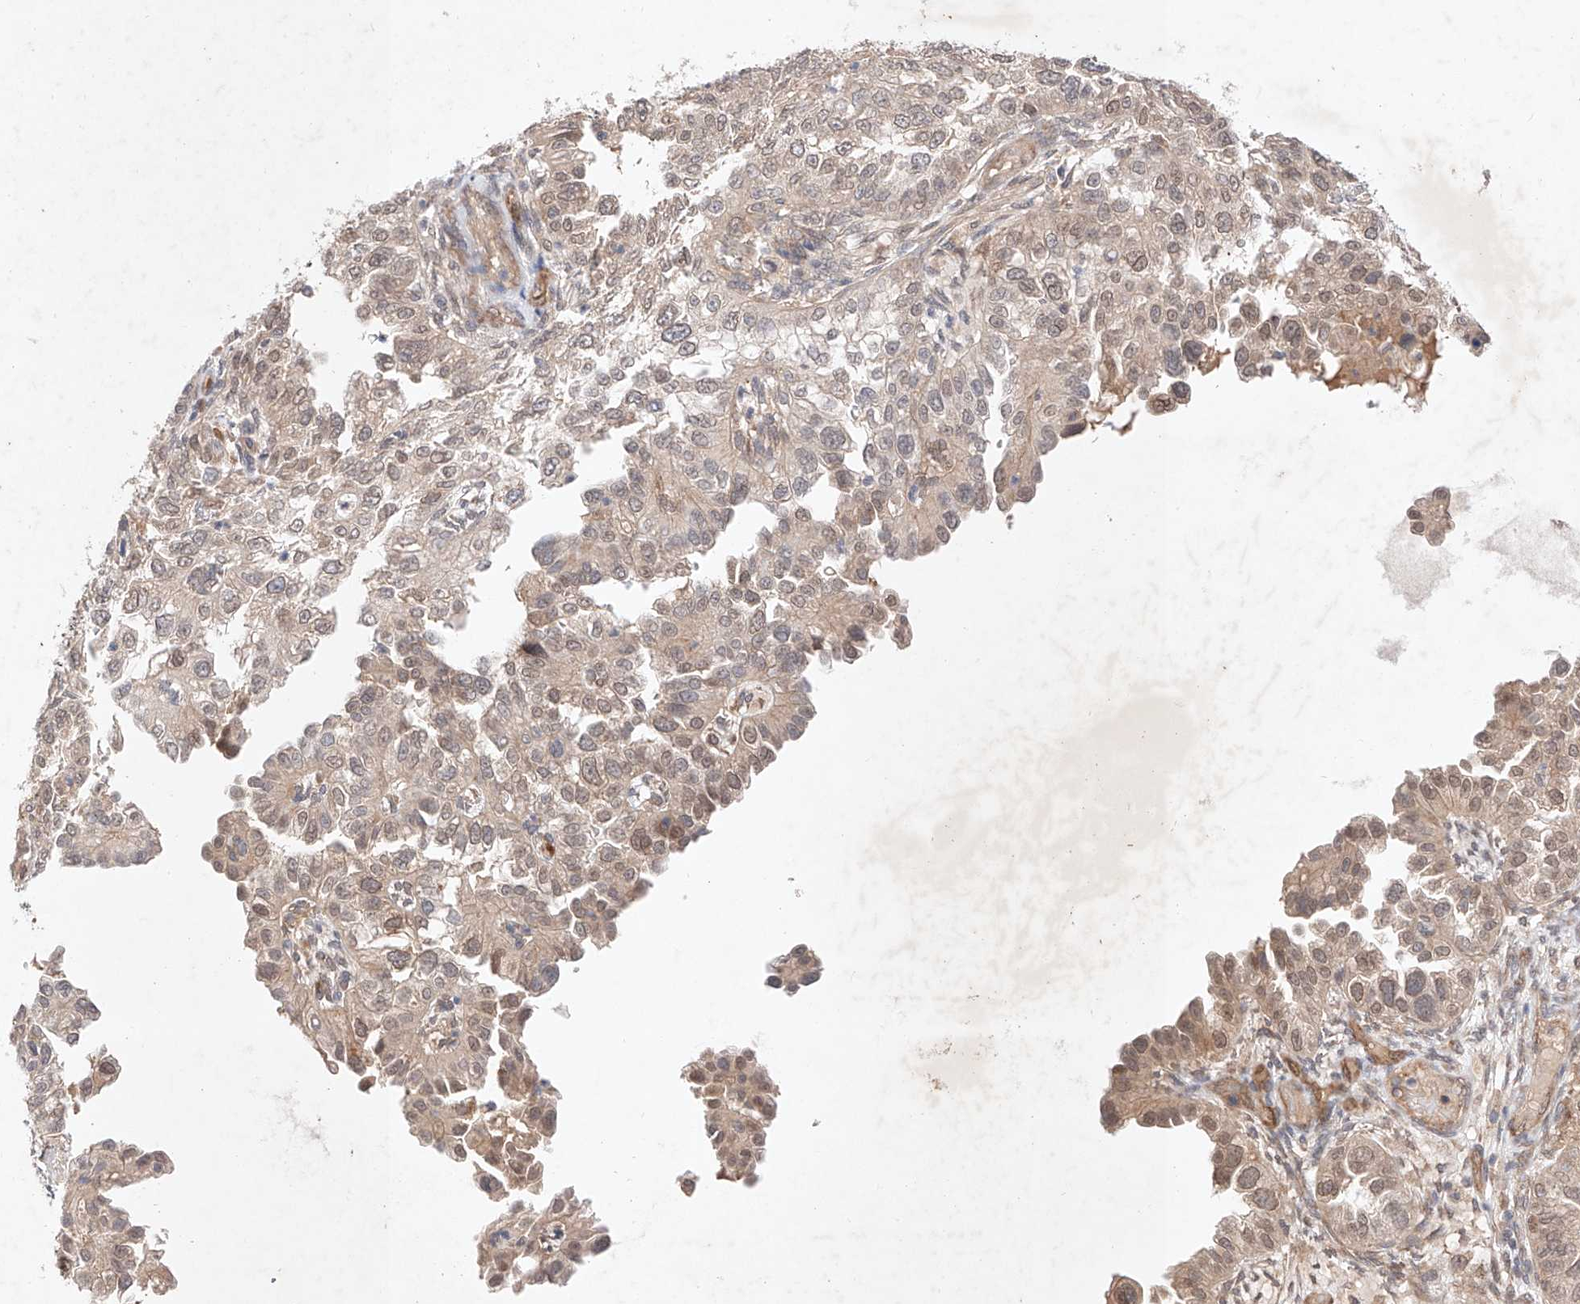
{"staining": {"intensity": "moderate", "quantity": "<25%", "location": "cytoplasmic/membranous,nuclear"}, "tissue": "endometrial cancer", "cell_type": "Tumor cells", "image_type": "cancer", "snomed": [{"axis": "morphology", "description": "Adenocarcinoma, NOS"}, {"axis": "topography", "description": "Endometrium"}], "caption": "The immunohistochemical stain highlights moderate cytoplasmic/membranous and nuclear expression in tumor cells of adenocarcinoma (endometrial) tissue.", "gene": "ZNF124", "patient": {"sex": "female", "age": 85}}